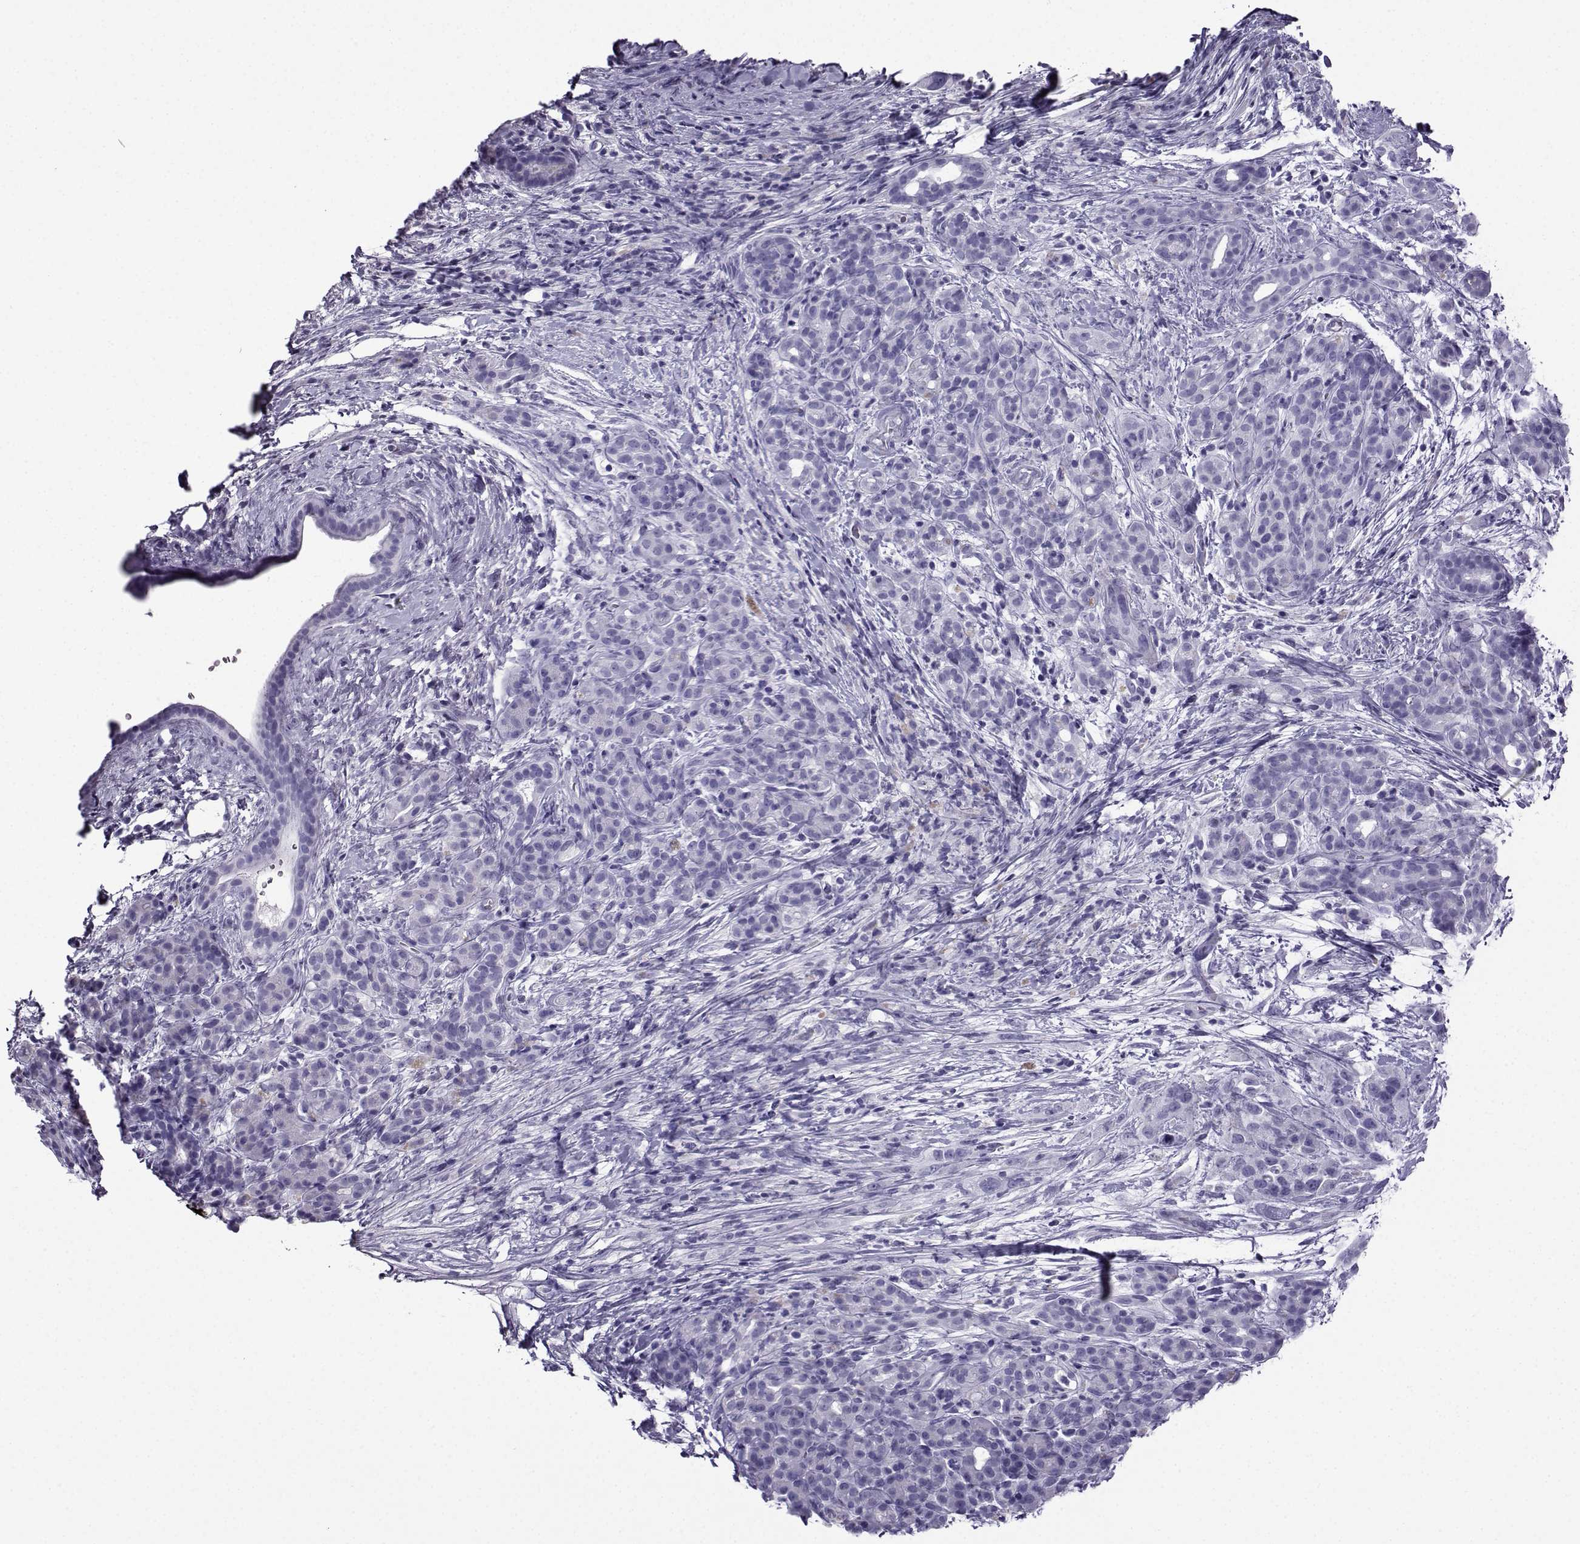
{"staining": {"intensity": "negative", "quantity": "none", "location": "none"}, "tissue": "pancreatic cancer", "cell_type": "Tumor cells", "image_type": "cancer", "snomed": [{"axis": "morphology", "description": "Adenocarcinoma, NOS"}, {"axis": "topography", "description": "Pancreas"}], "caption": "Histopathology image shows no significant protein expression in tumor cells of adenocarcinoma (pancreatic). Nuclei are stained in blue.", "gene": "CRYBB1", "patient": {"sex": "male", "age": 44}}